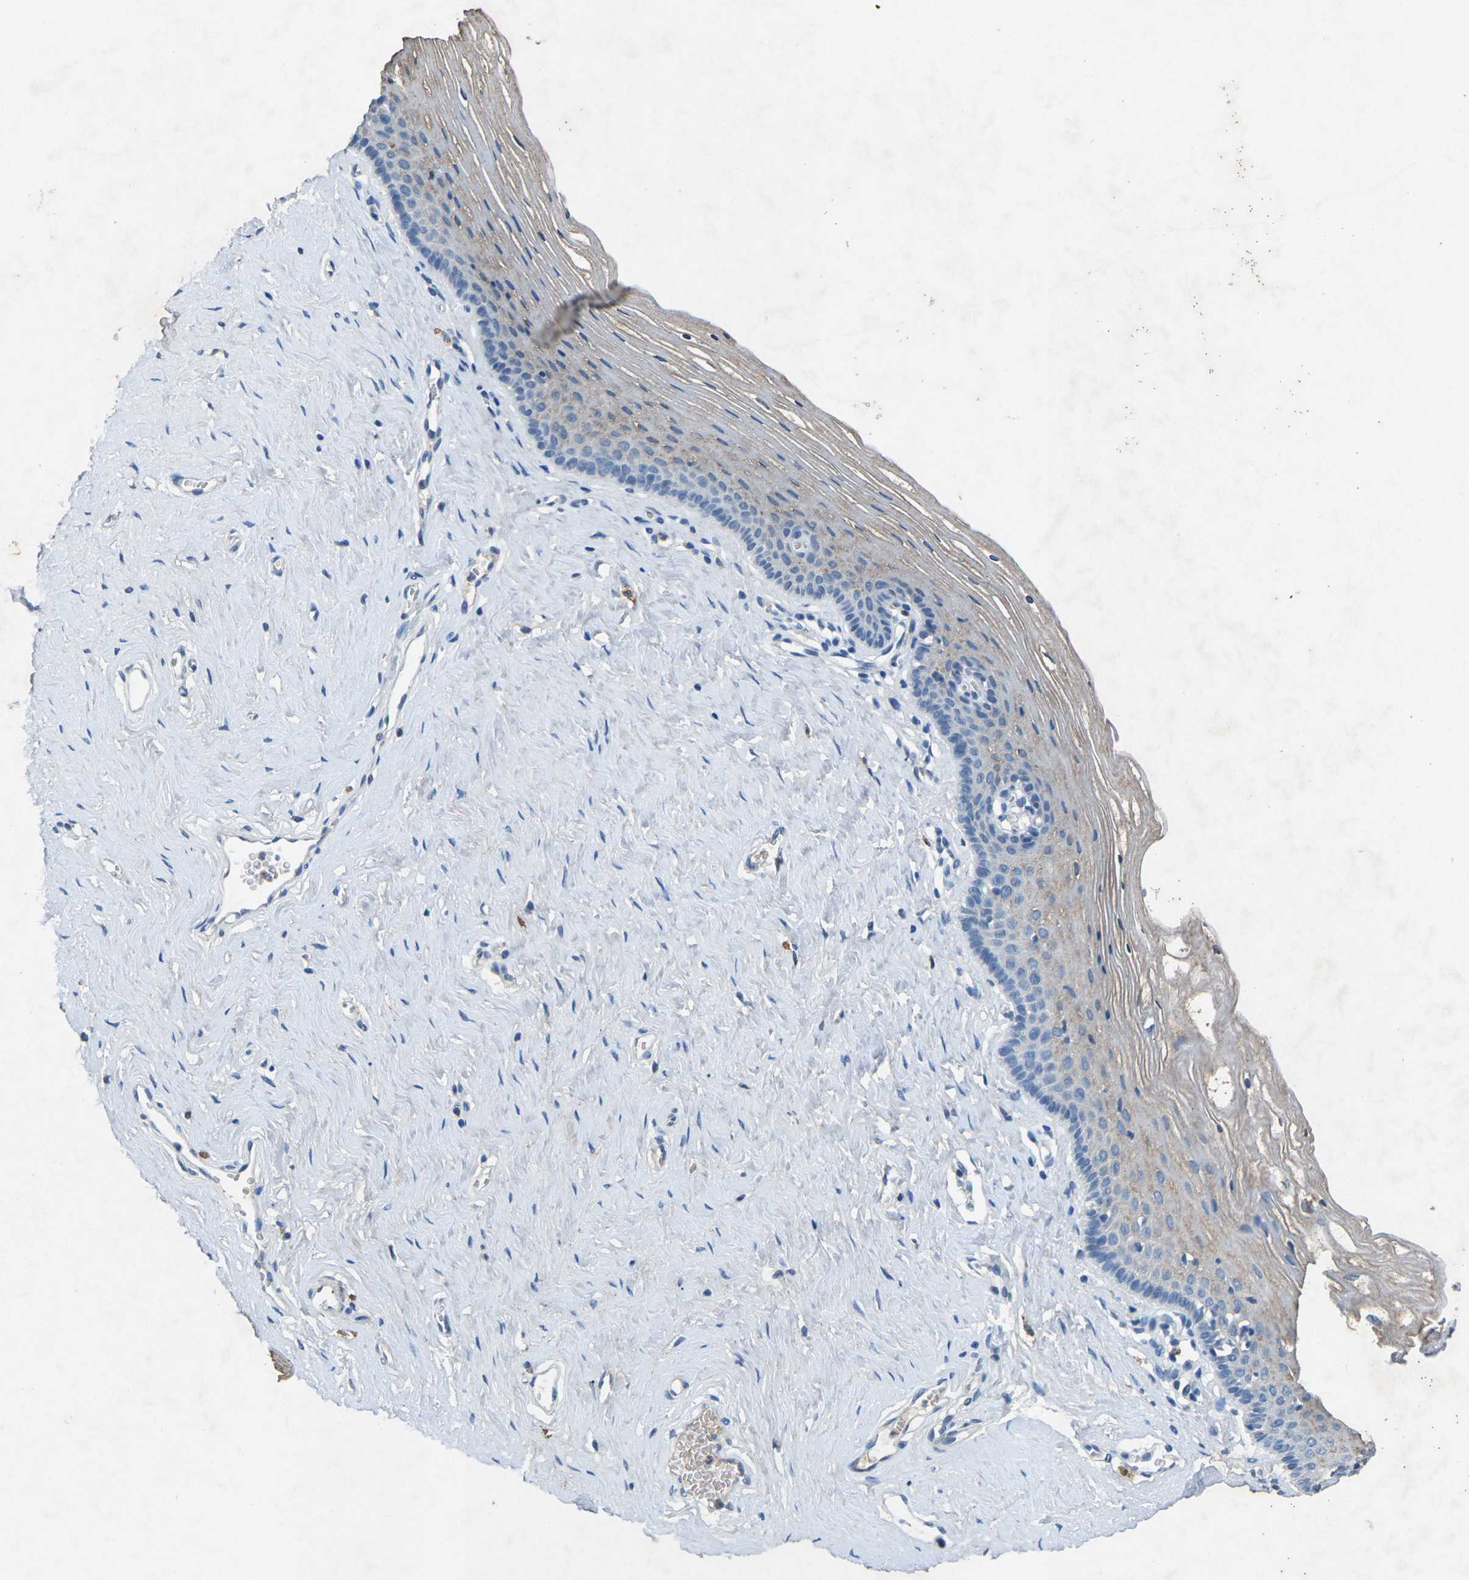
{"staining": {"intensity": "moderate", "quantity": "<25%", "location": "cytoplasmic/membranous"}, "tissue": "vagina", "cell_type": "Squamous epithelial cells", "image_type": "normal", "snomed": [{"axis": "morphology", "description": "Normal tissue, NOS"}, {"axis": "topography", "description": "Vagina"}], "caption": "Moderate cytoplasmic/membranous positivity for a protein is identified in approximately <25% of squamous epithelial cells of unremarkable vagina using immunohistochemistry (IHC).", "gene": "PLG", "patient": {"sex": "female", "age": 32}}